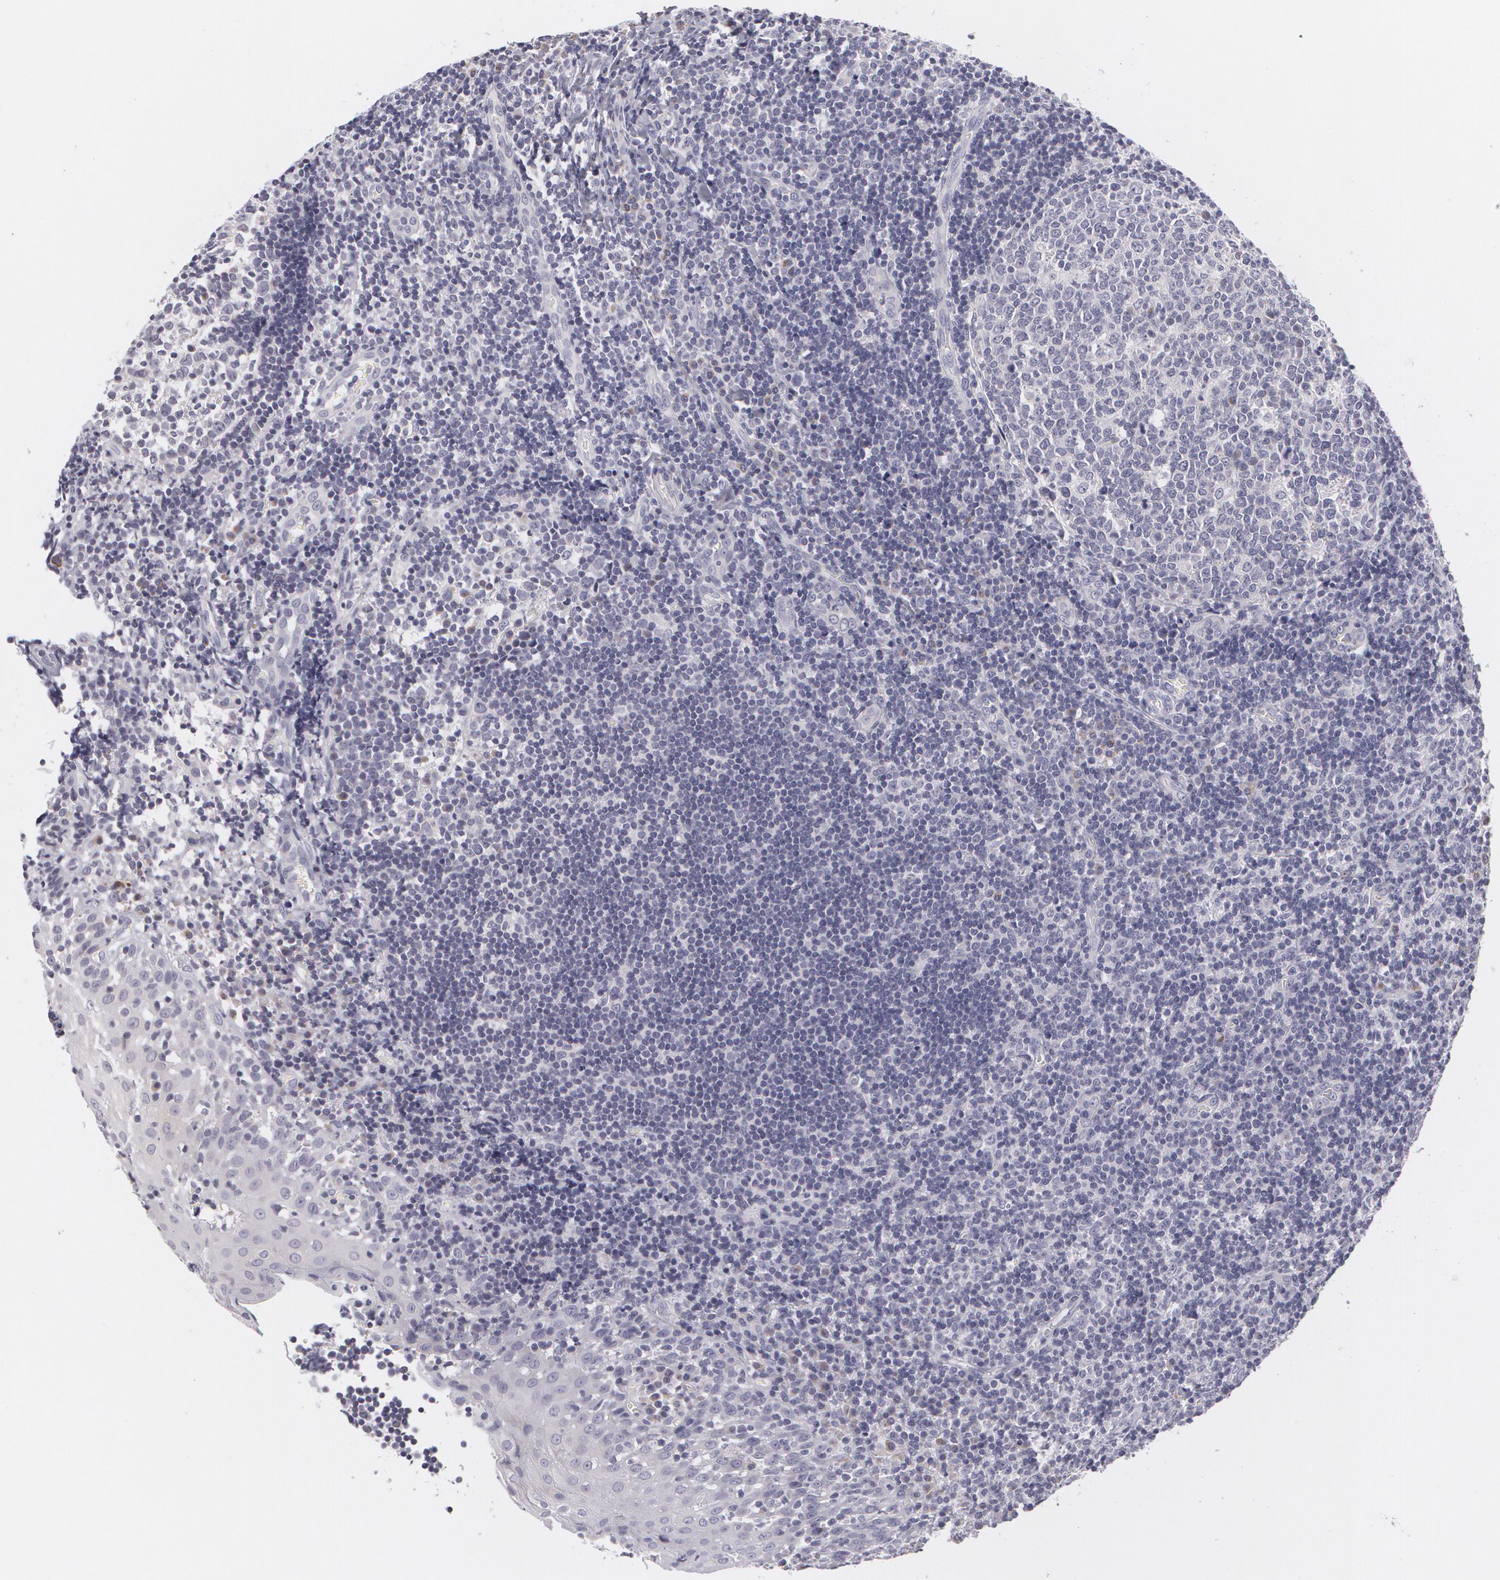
{"staining": {"intensity": "negative", "quantity": "none", "location": "none"}, "tissue": "tonsil", "cell_type": "Germinal center cells", "image_type": "normal", "snomed": [{"axis": "morphology", "description": "Normal tissue, NOS"}, {"axis": "topography", "description": "Tonsil"}], "caption": "The image demonstrates no significant positivity in germinal center cells of tonsil.", "gene": "MBNL3", "patient": {"sex": "female", "age": 41}}